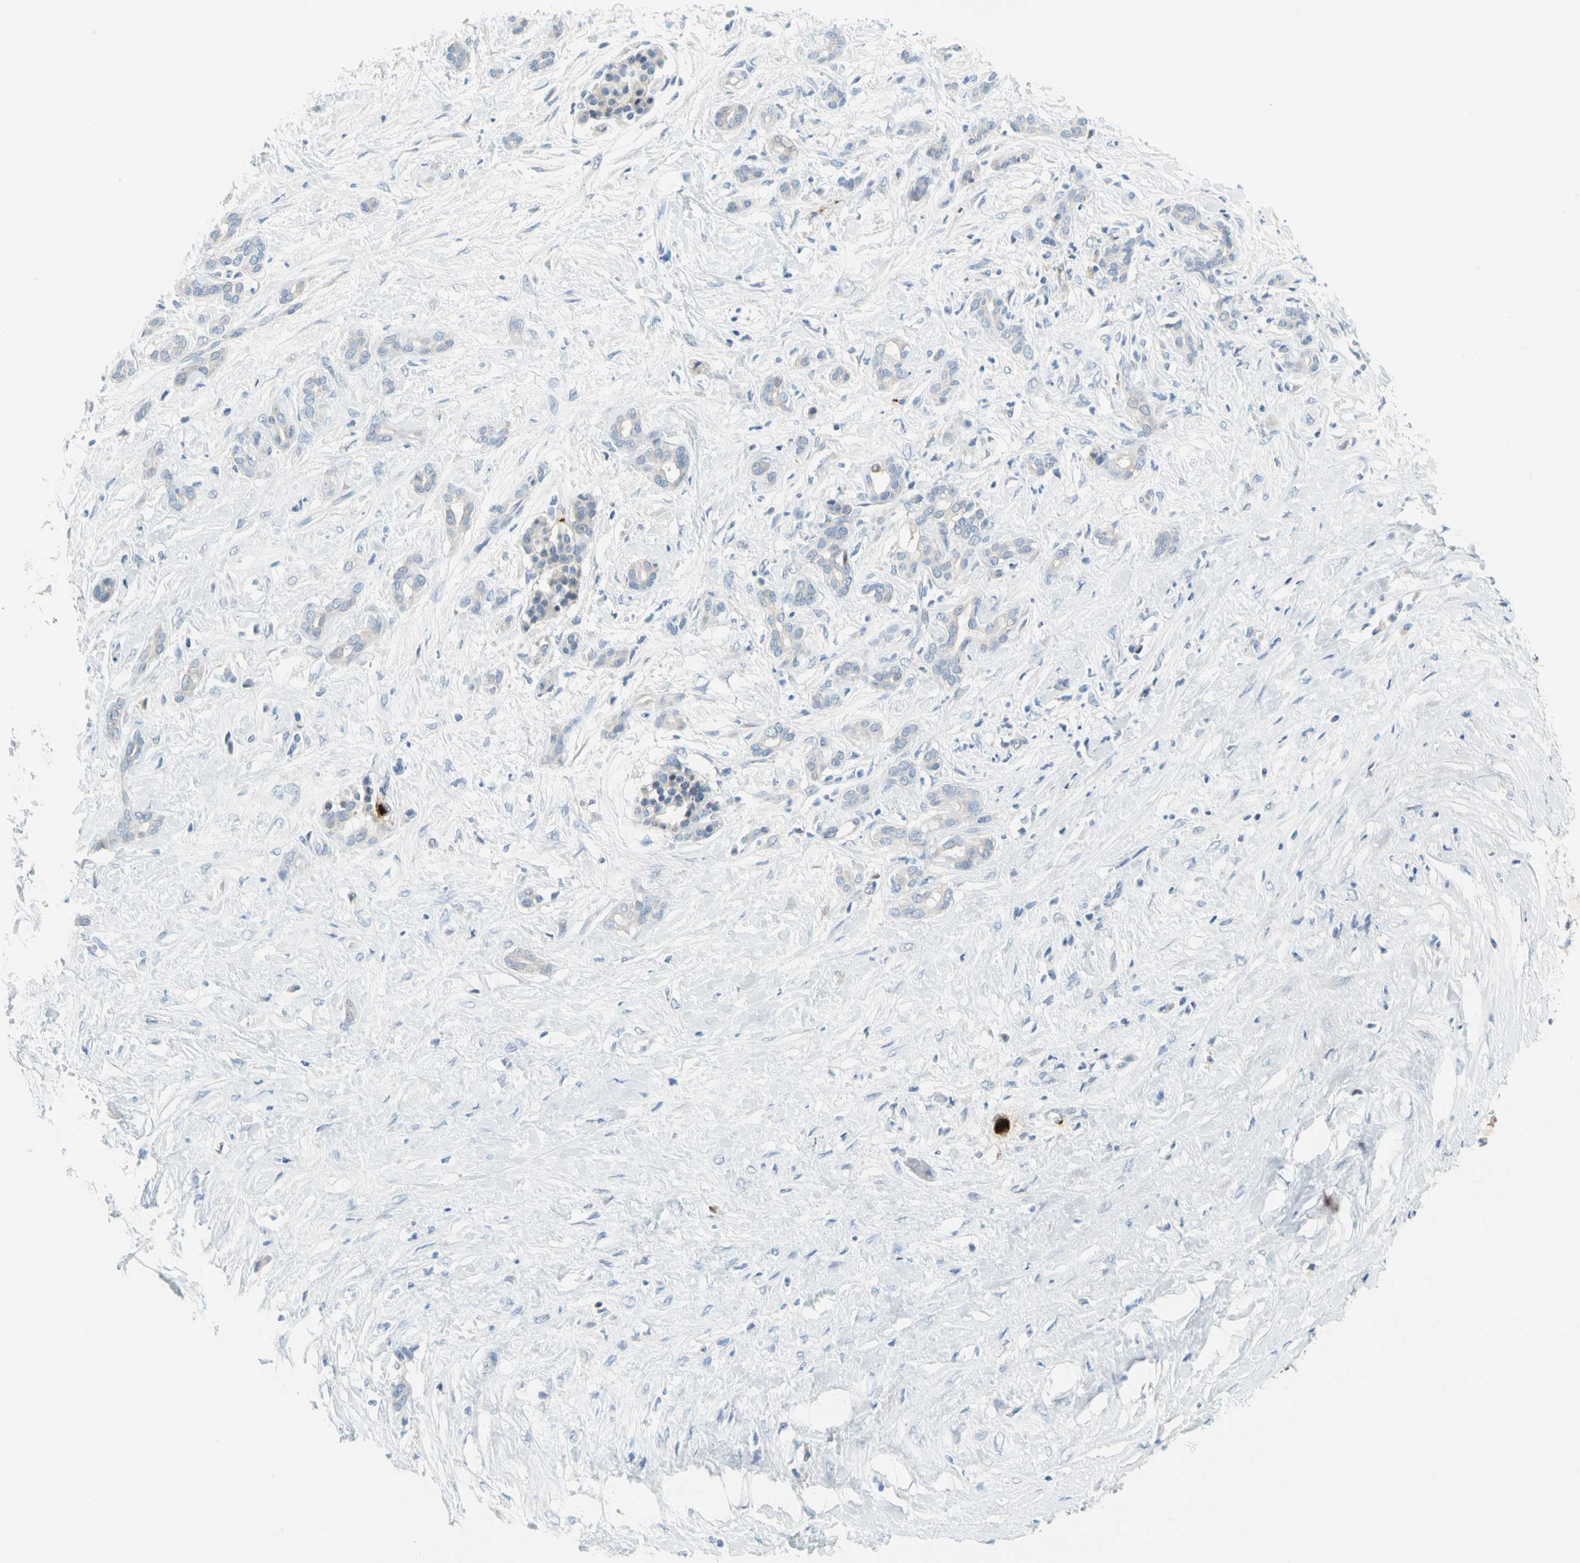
{"staining": {"intensity": "negative", "quantity": "none", "location": "none"}, "tissue": "pancreatic cancer", "cell_type": "Tumor cells", "image_type": "cancer", "snomed": [{"axis": "morphology", "description": "Adenocarcinoma, NOS"}, {"axis": "topography", "description": "Pancreas"}], "caption": "There is no significant expression in tumor cells of pancreatic adenocarcinoma.", "gene": "PPBP", "patient": {"sex": "male", "age": 41}}